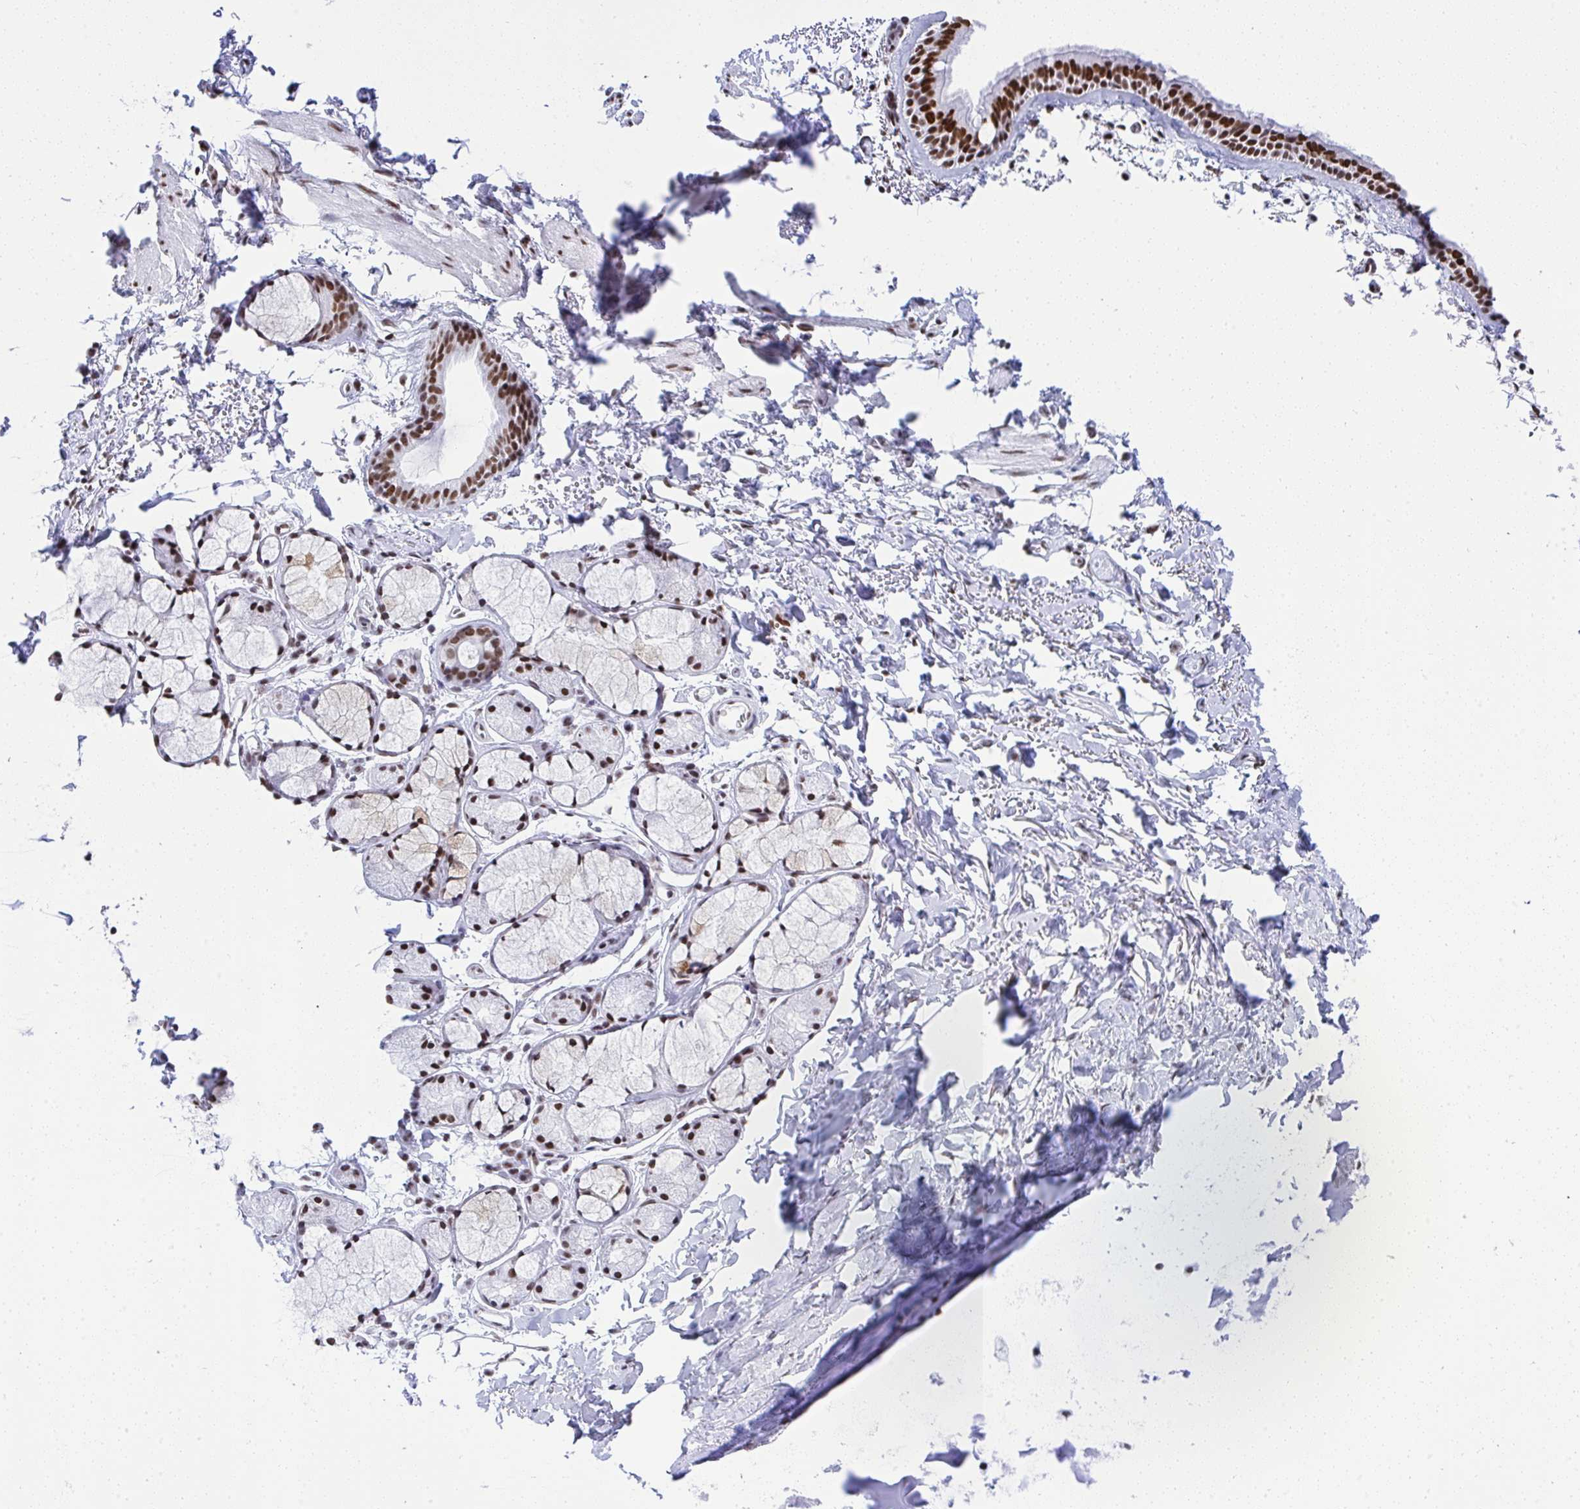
{"staining": {"intensity": "strong", "quantity": ">75%", "location": "nuclear"}, "tissue": "bronchus", "cell_type": "Respiratory epithelial cells", "image_type": "normal", "snomed": [{"axis": "morphology", "description": "Normal tissue, NOS"}, {"axis": "topography", "description": "Cartilage tissue"}, {"axis": "topography", "description": "Bronchus"}, {"axis": "topography", "description": "Peripheral nerve tissue"}], "caption": "Protein staining exhibits strong nuclear positivity in about >75% of respiratory epithelial cells in normal bronchus.", "gene": "DDX52", "patient": {"sex": "female", "age": 59}}